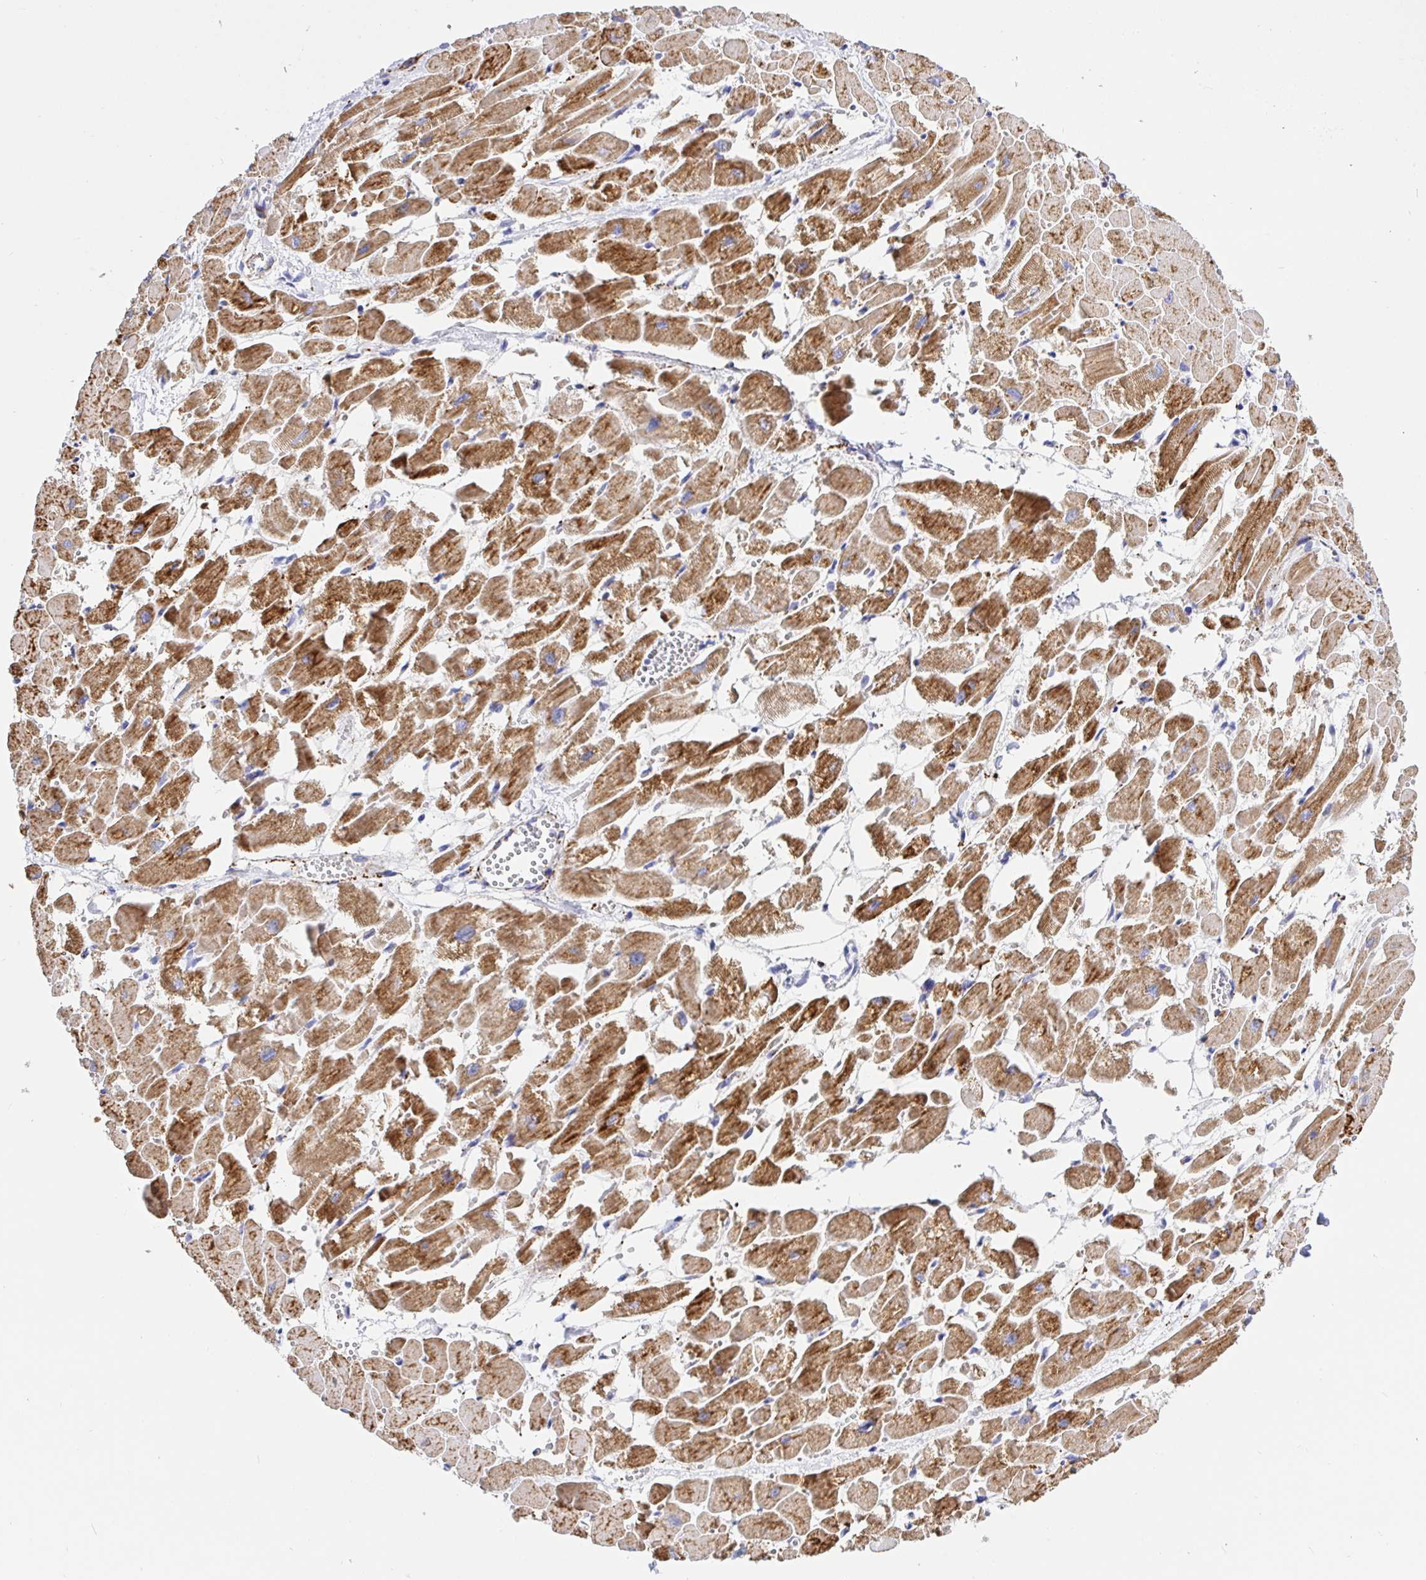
{"staining": {"intensity": "moderate", "quantity": ">75%", "location": "cytoplasmic/membranous"}, "tissue": "heart muscle", "cell_type": "Cardiomyocytes", "image_type": "normal", "snomed": [{"axis": "morphology", "description": "Normal tissue, NOS"}, {"axis": "topography", "description": "Heart"}], "caption": "High-magnification brightfield microscopy of benign heart muscle stained with DAB (brown) and counterstained with hematoxylin (blue). cardiomyocytes exhibit moderate cytoplasmic/membranous positivity is identified in about>75% of cells. (IHC, brightfield microscopy, high magnification).", "gene": "MAOA", "patient": {"sex": "female", "age": 52}}